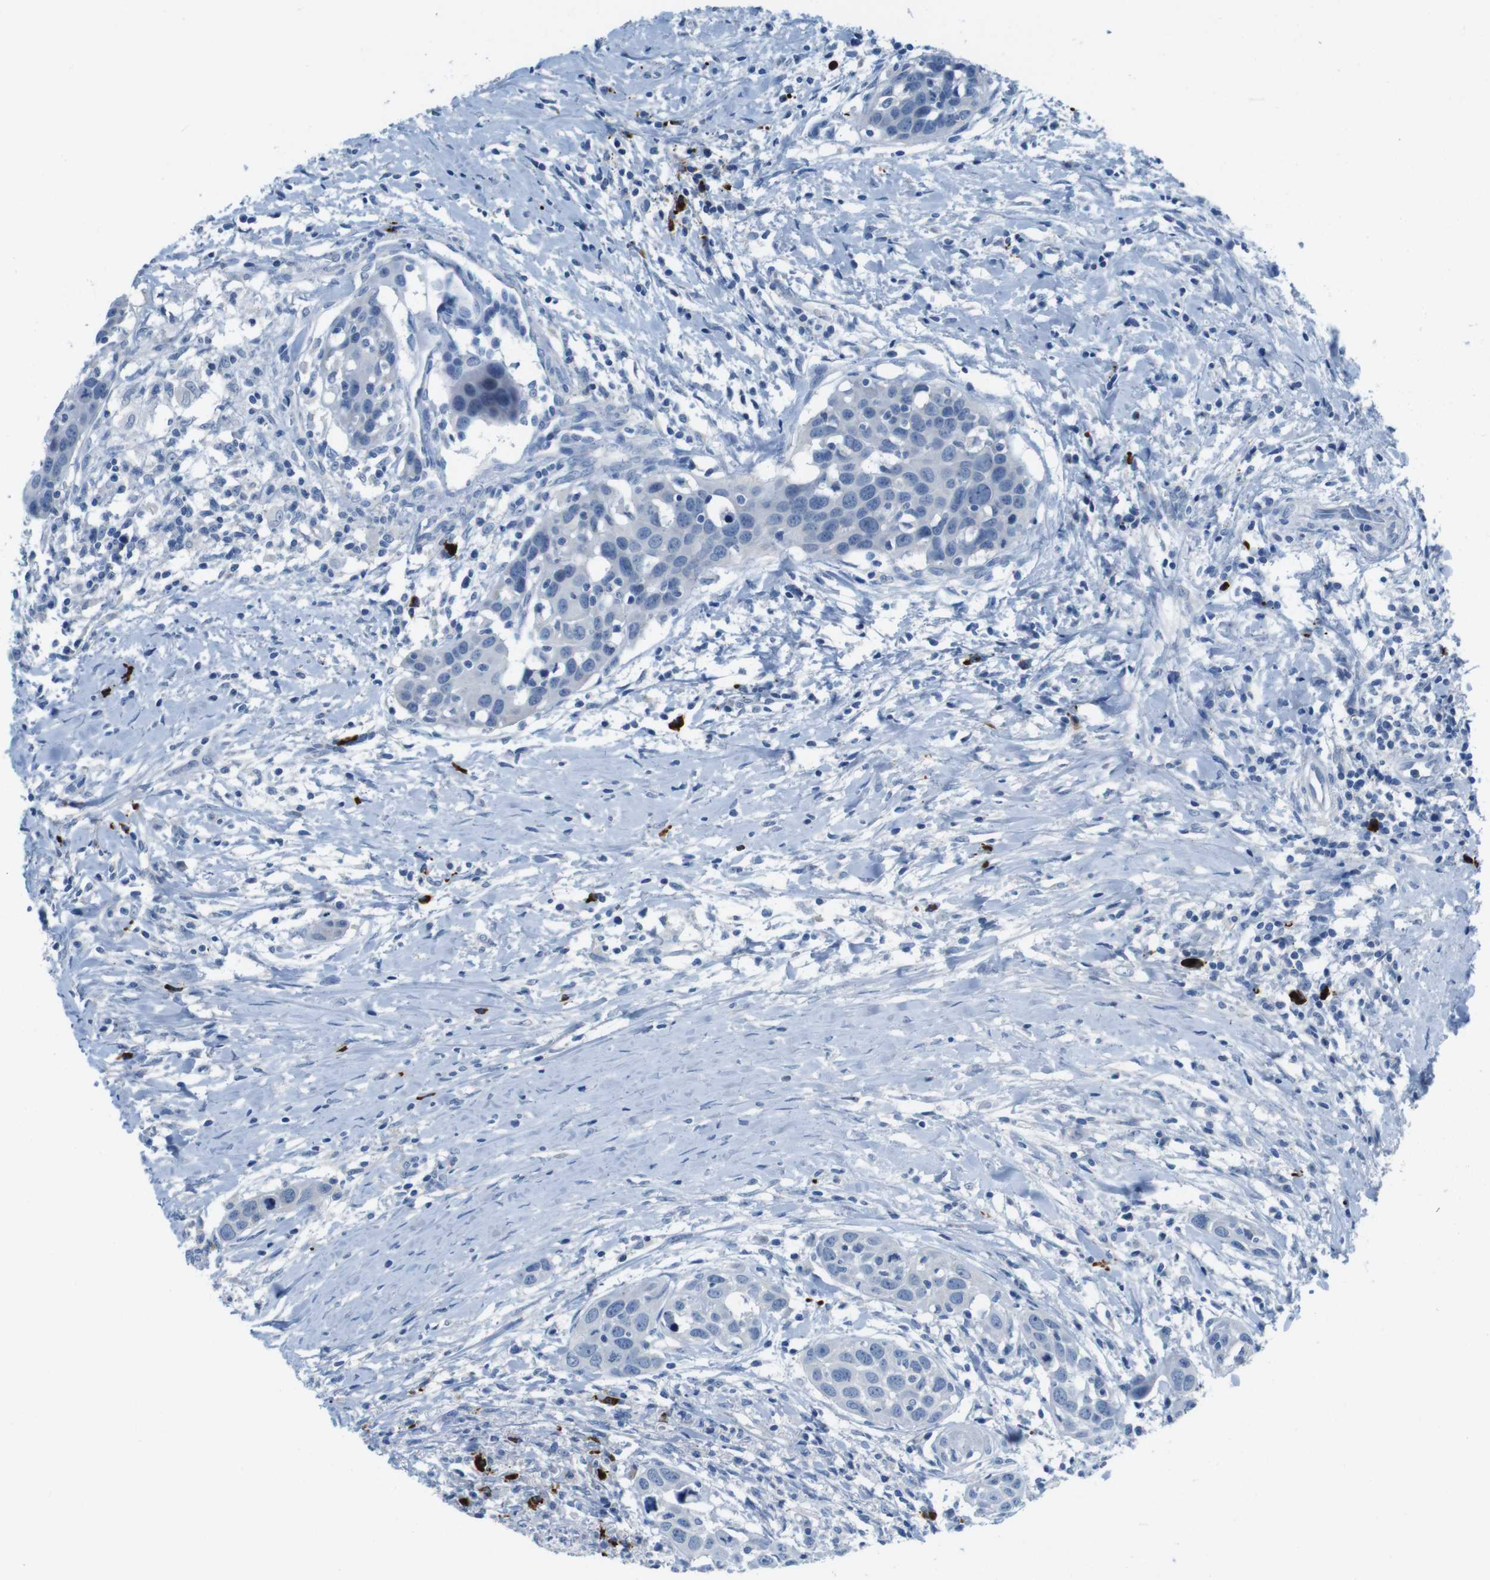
{"staining": {"intensity": "negative", "quantity": "none", "location": "none"}, "tissue": "head and neck cancer", "cell_type": "Tumor cells", "image_type": "cancer", "snomed": [{"axis": "morphology", "description": "Squamous cell carcinoma, NOS"}, {"axis": "topography", "description": "Oral tissue"}, {"axis": "topography", "description": "Head-Neck"}], "caption": "IHC image of neoplastic tissue: human head and neck cancer stained with DAB shows no significant protein expression in tumor cells. Nuclei are stained in blue.", "gene": "SLC35A3", "patient": {"sex": "female", "age": 50}}